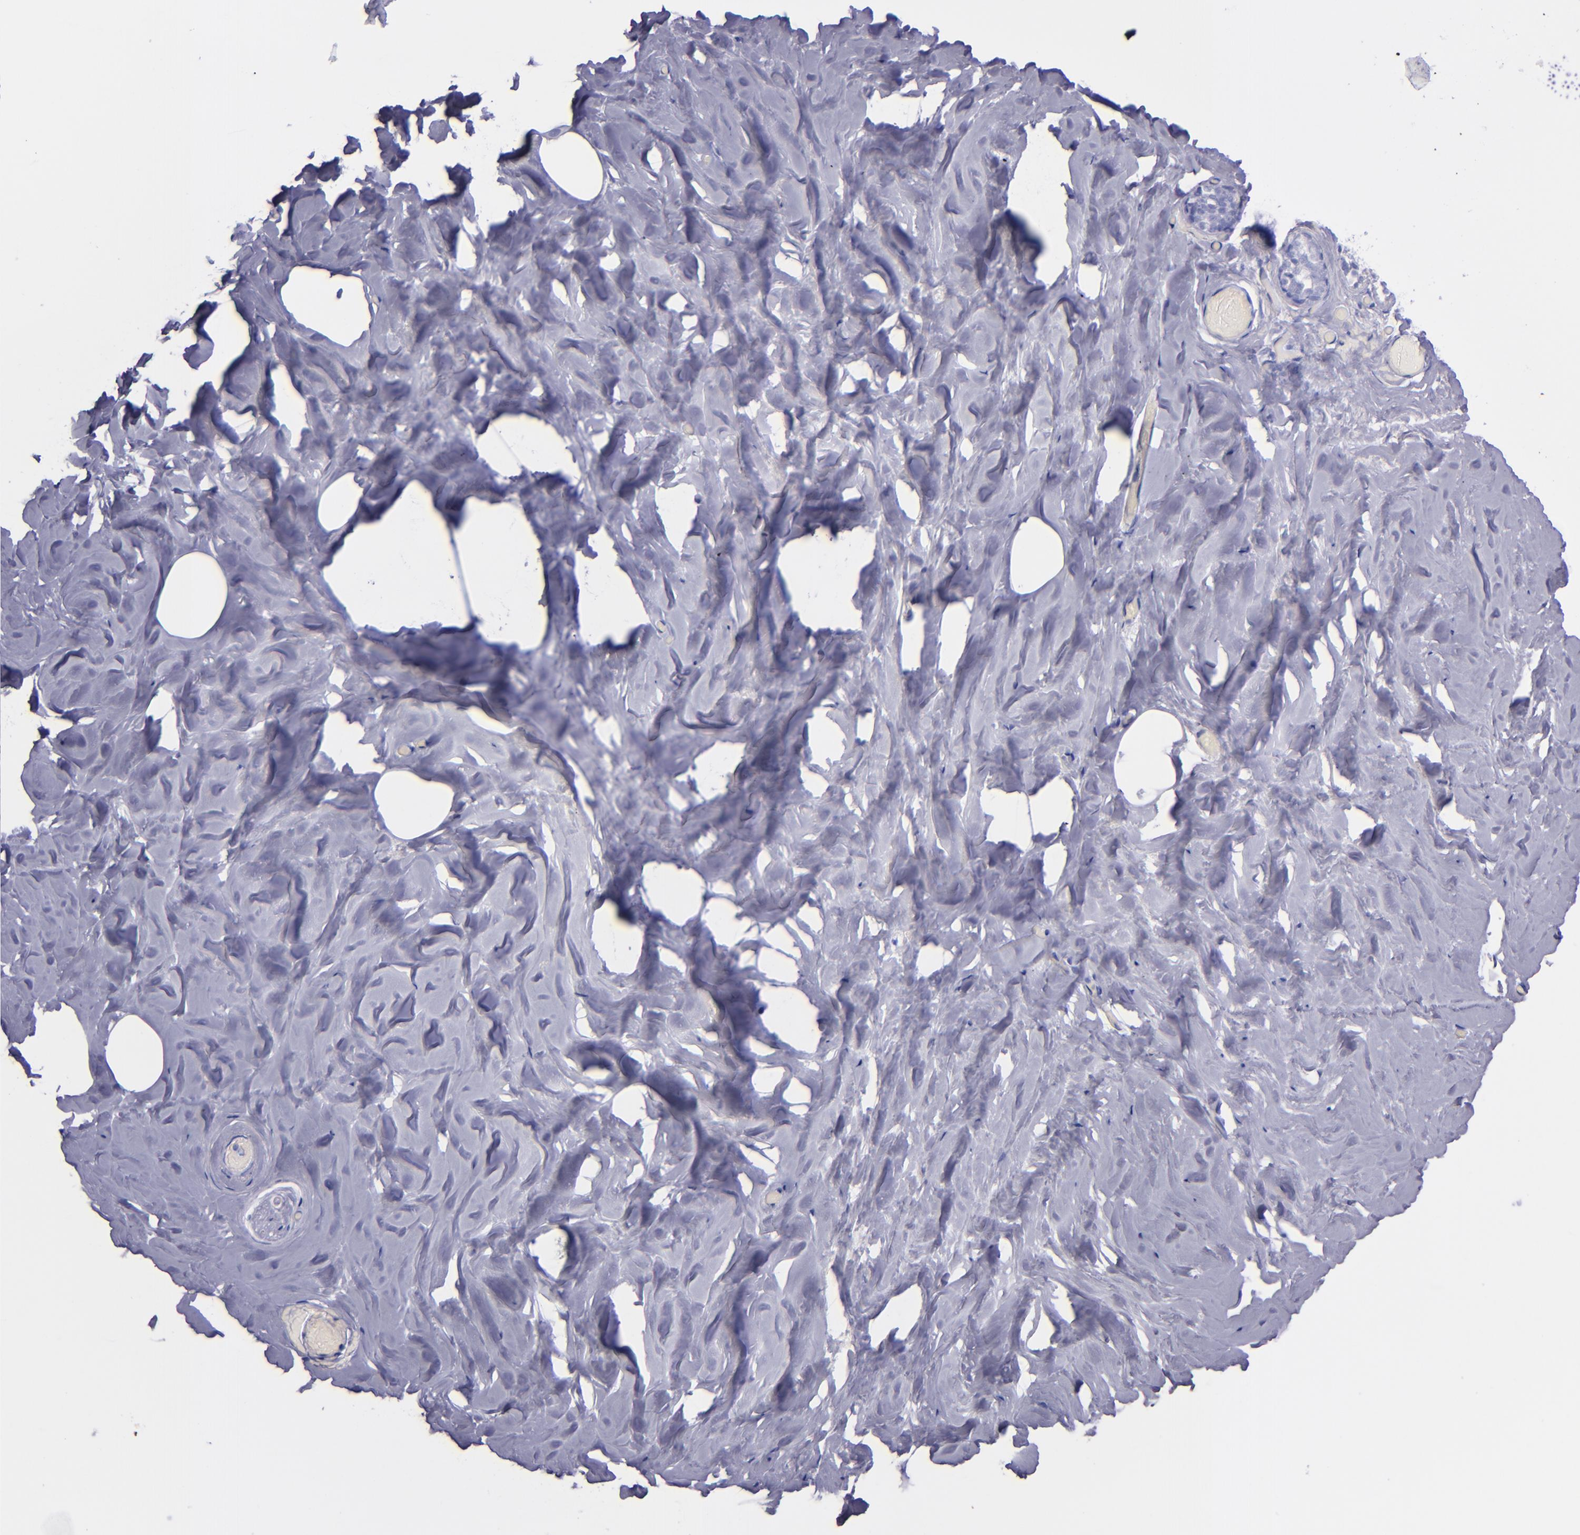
{"staining": {"intensity": "negative", "quantity": "none", "location": "none"}, "tissue": "breast", "cell_type": "Adipocytes", "image_type": "normal", "snomed": [{"axis": "morphology", "description": "Normal tissue, NOS"}, {"axis": "topography", "description": "Breast"}], "caption": "Immunohistochemical staining of unremarkable human breast demonstrates no significant expression in adipocytes. (Stains: DAB immunohistochemistry (IHC) with hematoxylin counter stain, Microscopy: brightfield microscopy at high magnification).", "gene": "SFTPA2", "patient": {"sex": "female", "age": 75}}